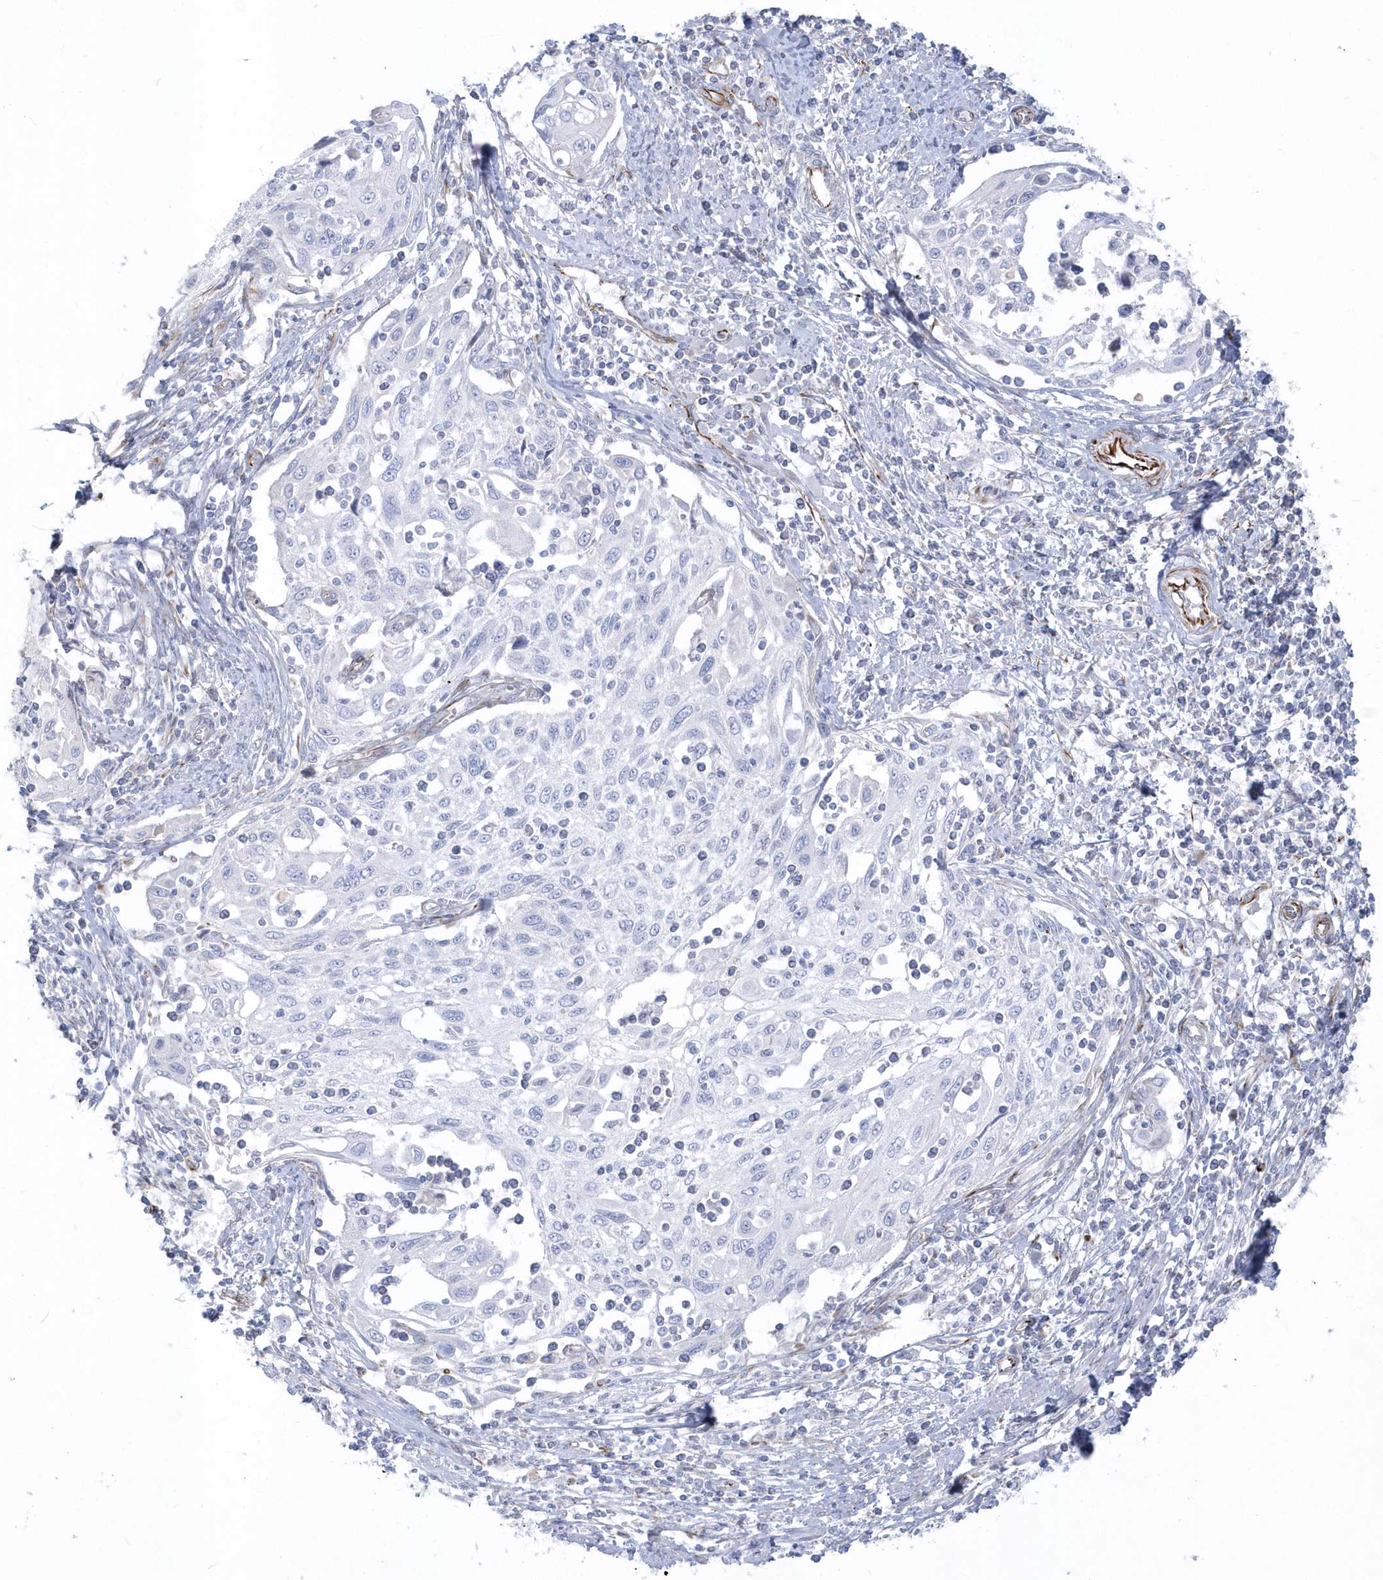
{"staining": {"intensity": "negative", "quantity": "none", "location": "none"}, "tissue": "cervical cancer", "cell_type": "Tumor cells", "image_type": "cancer", "snomed": [{"axis": "morphology", "description": "Squamous cell carcinoma, NOS"}, {"axis": "topography", "description": "Cervix"}], "caption": "Protein analysis of cervical cancer shows no significant expression in tumor cells.", "gene": "PPIL6", "patient": {"sex": "female", "age": 70}}